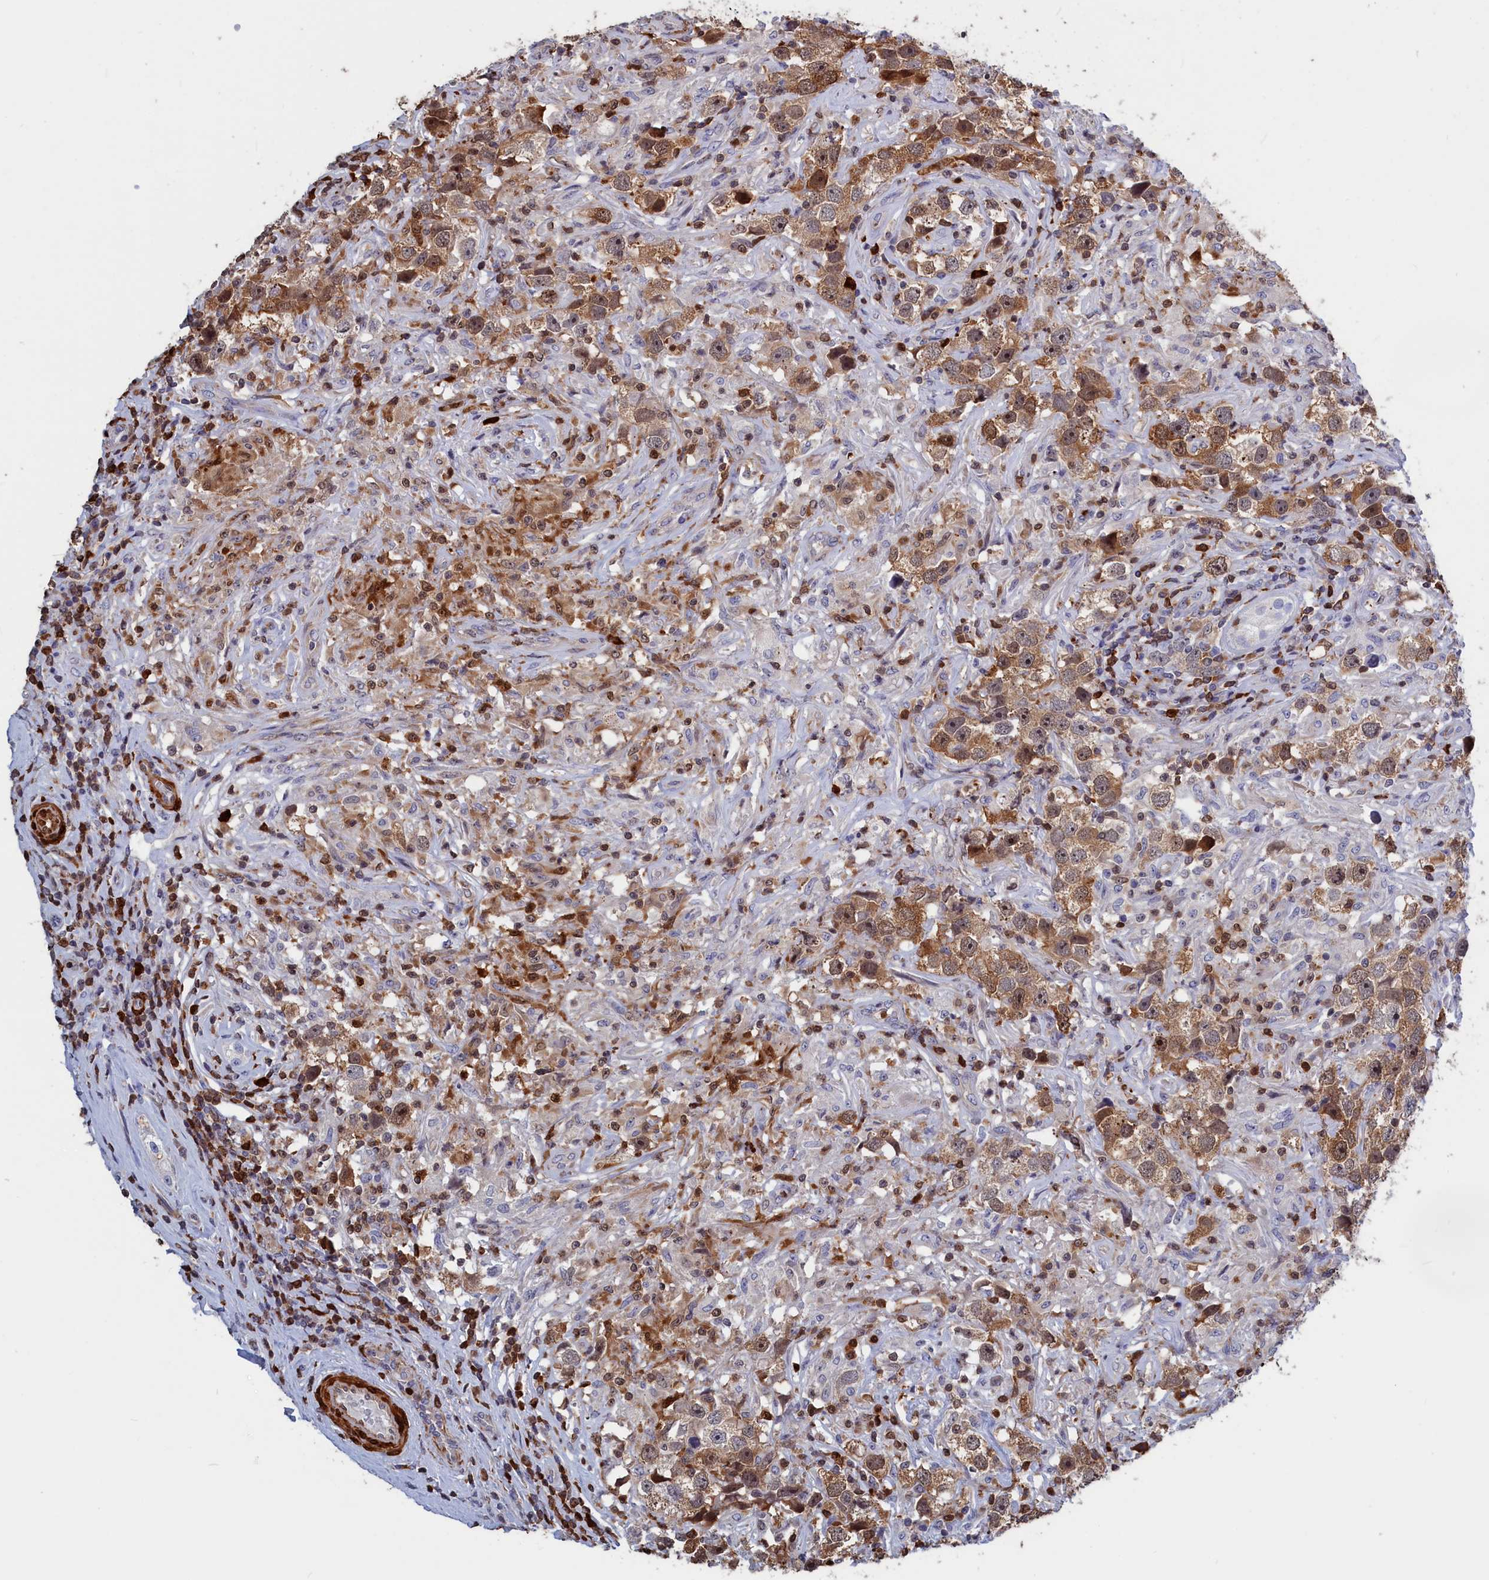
{"staining": {"intensity": "moderate", "quantity": ">75%", "location": "cytoplasmic/membranous,nuclear"}, "tissue": "testis cancer", "cell_type": "Tumor cells", "image_type": "cancer", "snomed": [{"axis": "morphology", "description": "Seminoma, NOS"}, {"axis": "topography", "description": "Testis"}], "caption": "About >75% of tumor cells in human testis cancer (seminoma) demonstrate moderate cytoplasmic/membranous and nuclear protein positivity as visualized by brown immunohistochemical staining.", "gene": "CRIP1", "patient": {"sex": "male", "age": 49}}